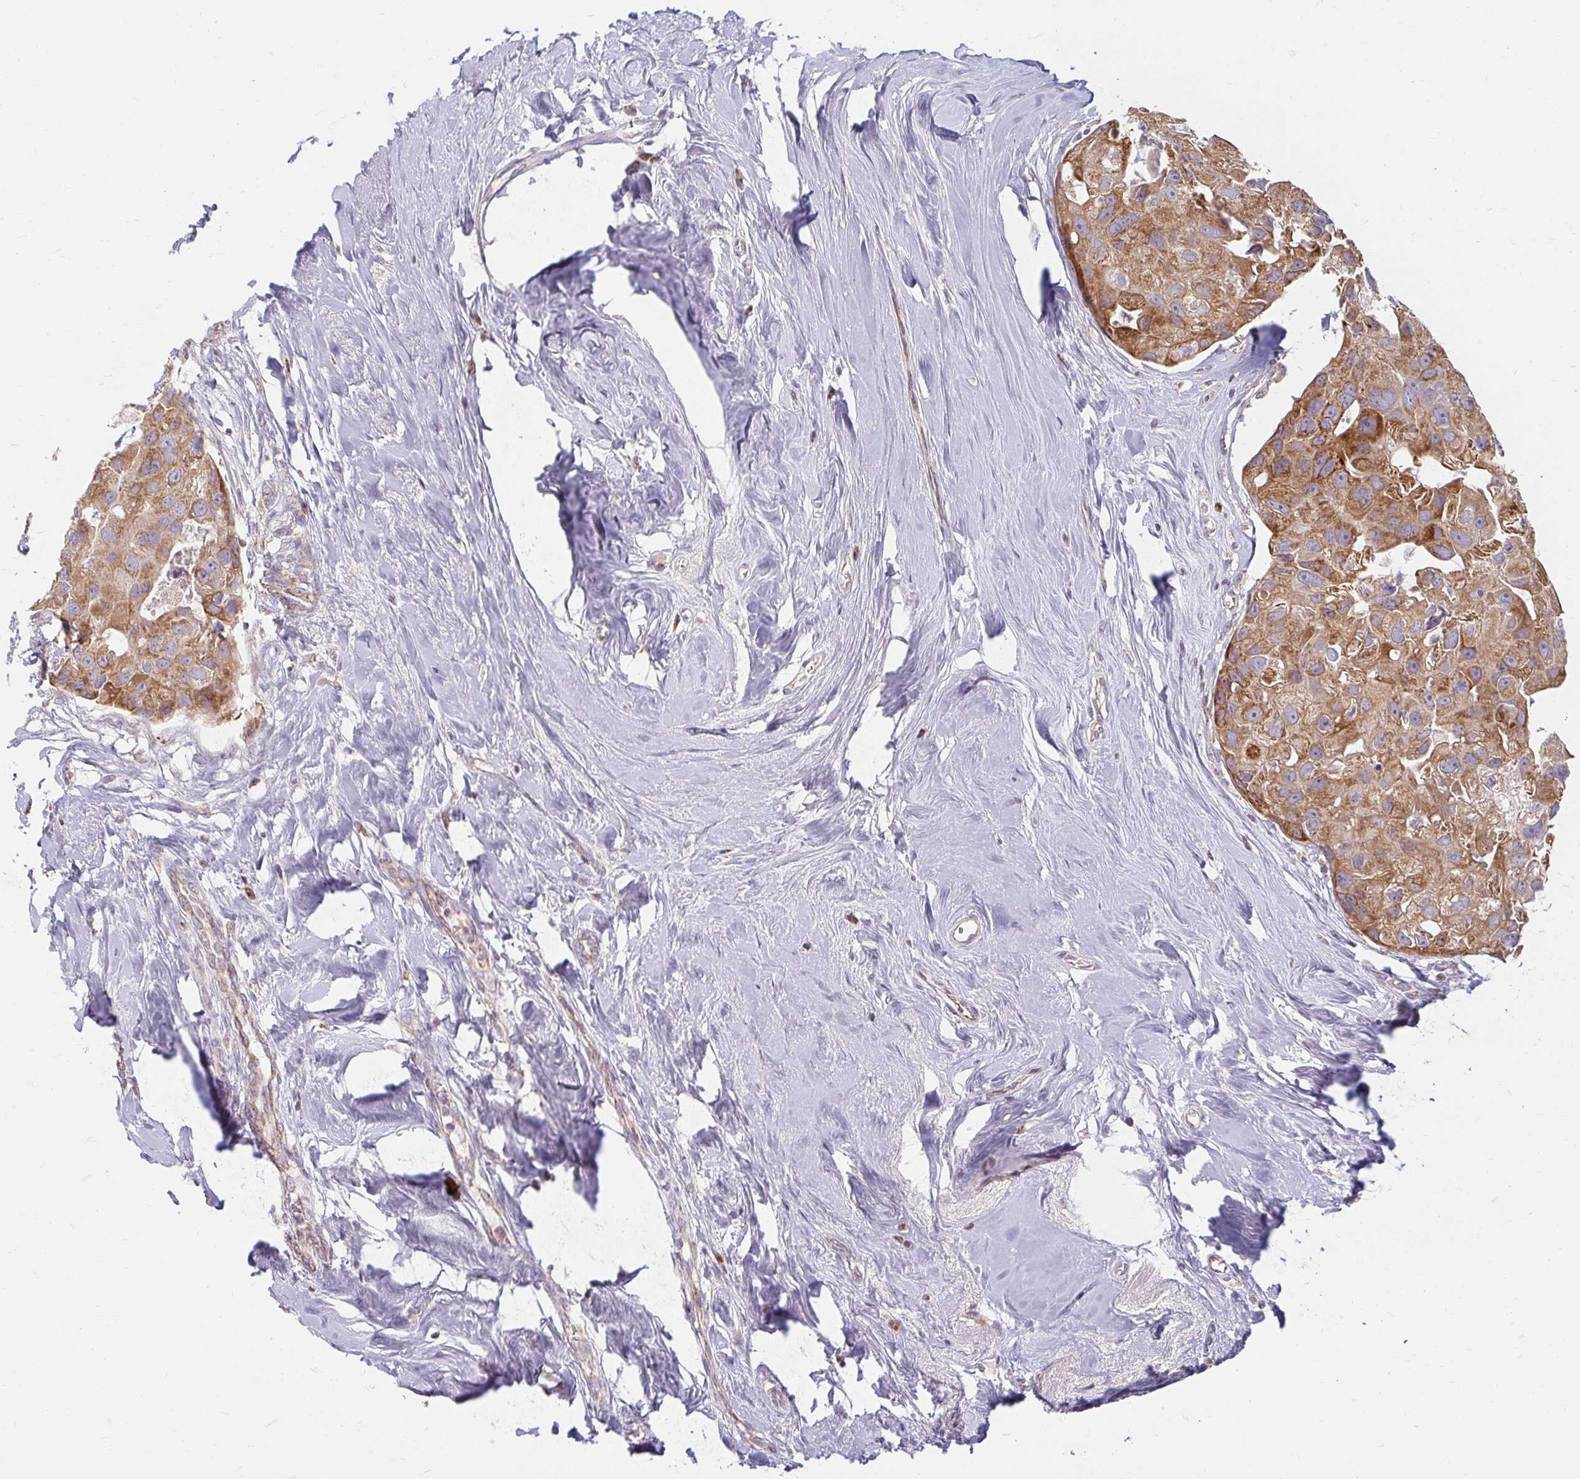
{"staining": {"intensity": "moderate", "quantity": ">75%", "location": "cytoplasmic/membranous"}, "tissue": "breast cancer", "cell_type": "Tumor cells", "image_type": "cancer", "snomed": [{"axis": "morphology", "description": "Duct carcinoma"}, {"axis": "topography", "description": "Breast"}], "caption": "Immunohistochemistry photomicrograph of human breast cancer stained for a protein (brown), which shows medium levels of moderate cytoplasmic/membranous positivity in approximately >75% of tumor cells.", "gene": "SKP2", "patient": {"sex": "female", "age": 43}}